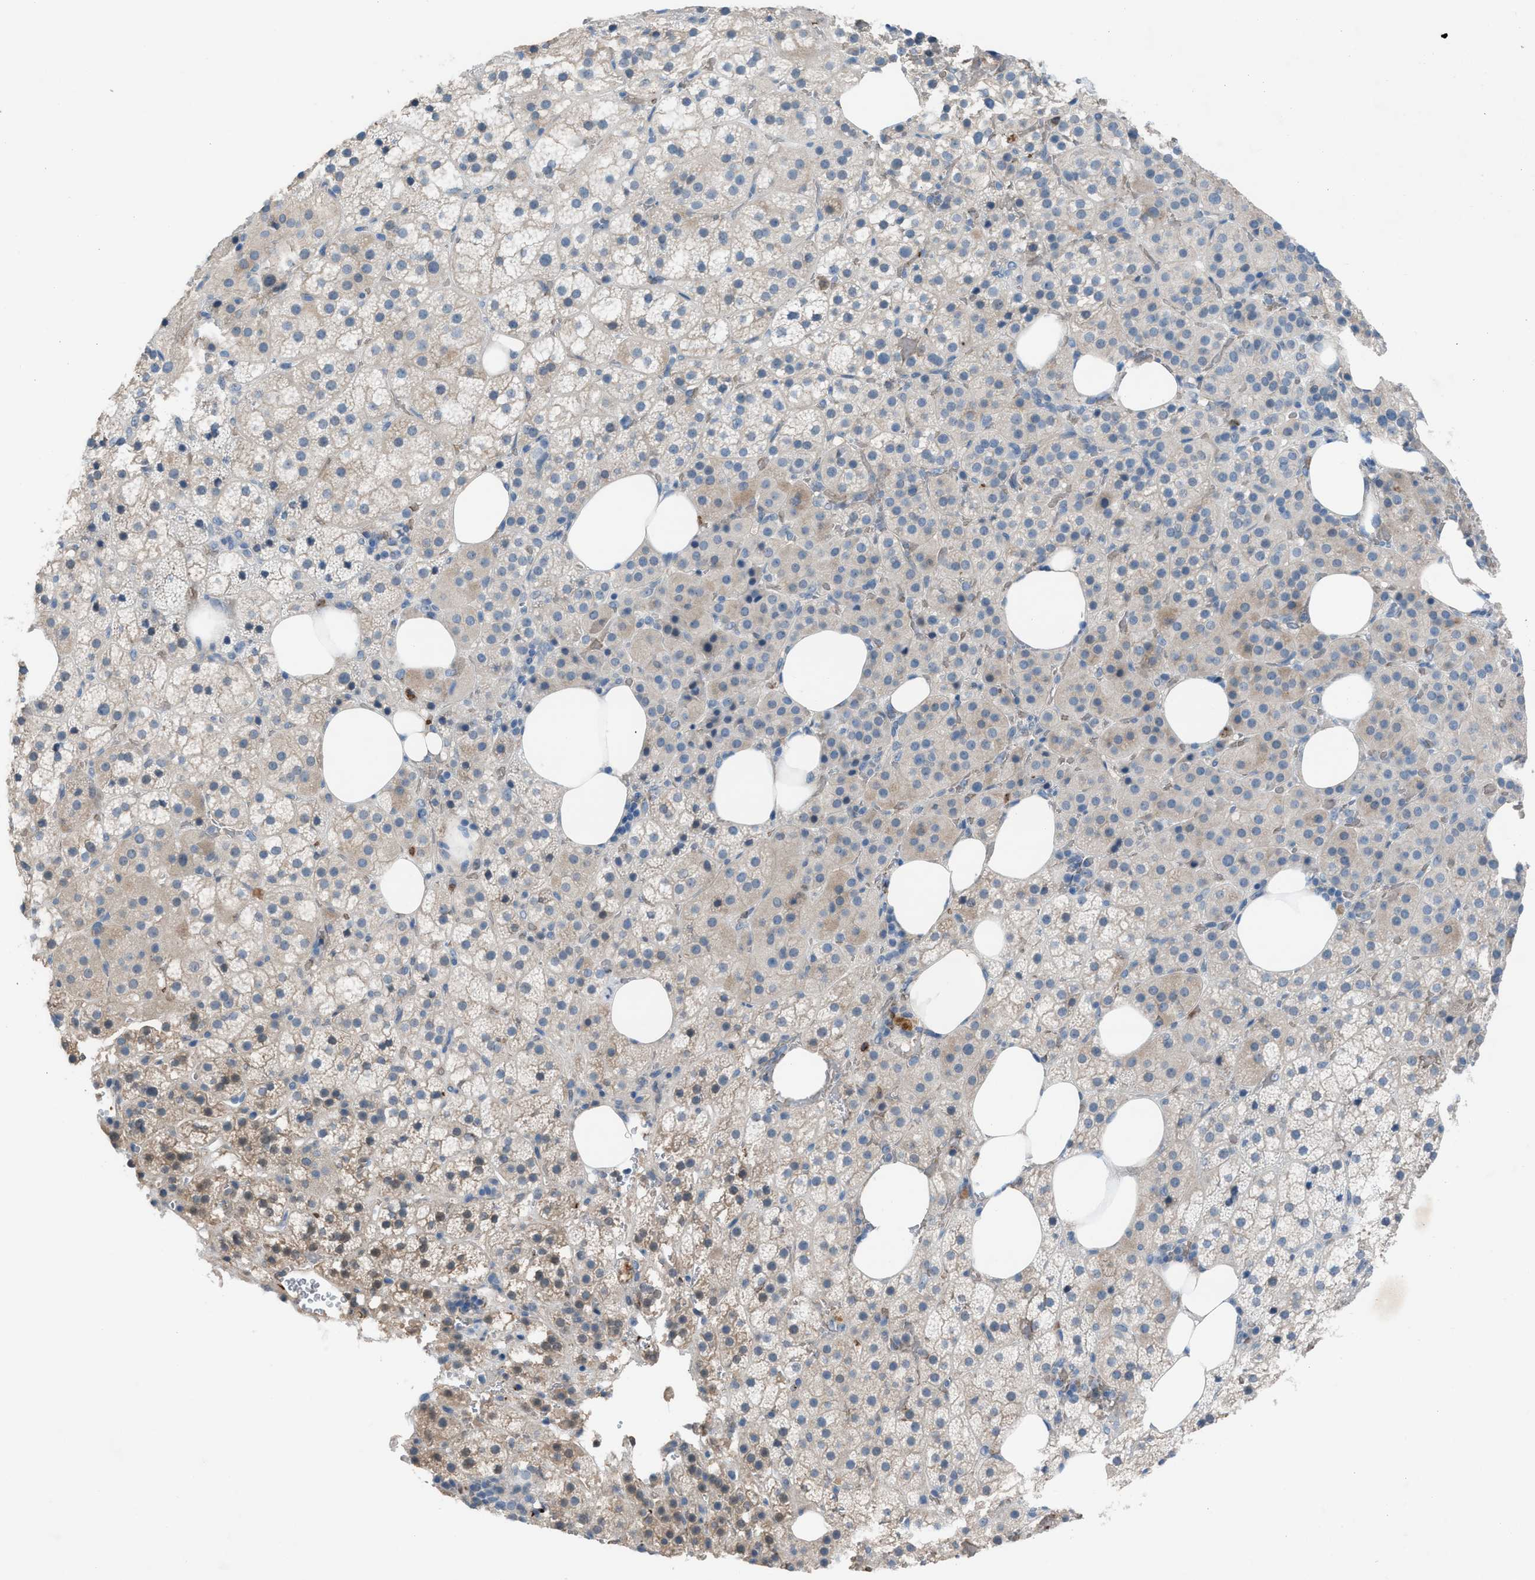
{"staining": {"intensity": "weak", "quantity": "<25%", "location": "cytoplasmic/membranous"}, "tissue": "adrenal gland", "cell_type": "Glandular cells", "image_type": "normal", "snomed": [{"axis": "morphology", "description": "Normal tissue, NOS"}, {"axis": "topography", "description": "Adrenal gland"}], "caption": "Immunohistochemistry (IHC) histopathology image of normal adrenal gland stained for a protein (brown), which shows no staining in glandular cells.", "gene": "CFAP77", "patient": {"sex": "female", "age": 59}}